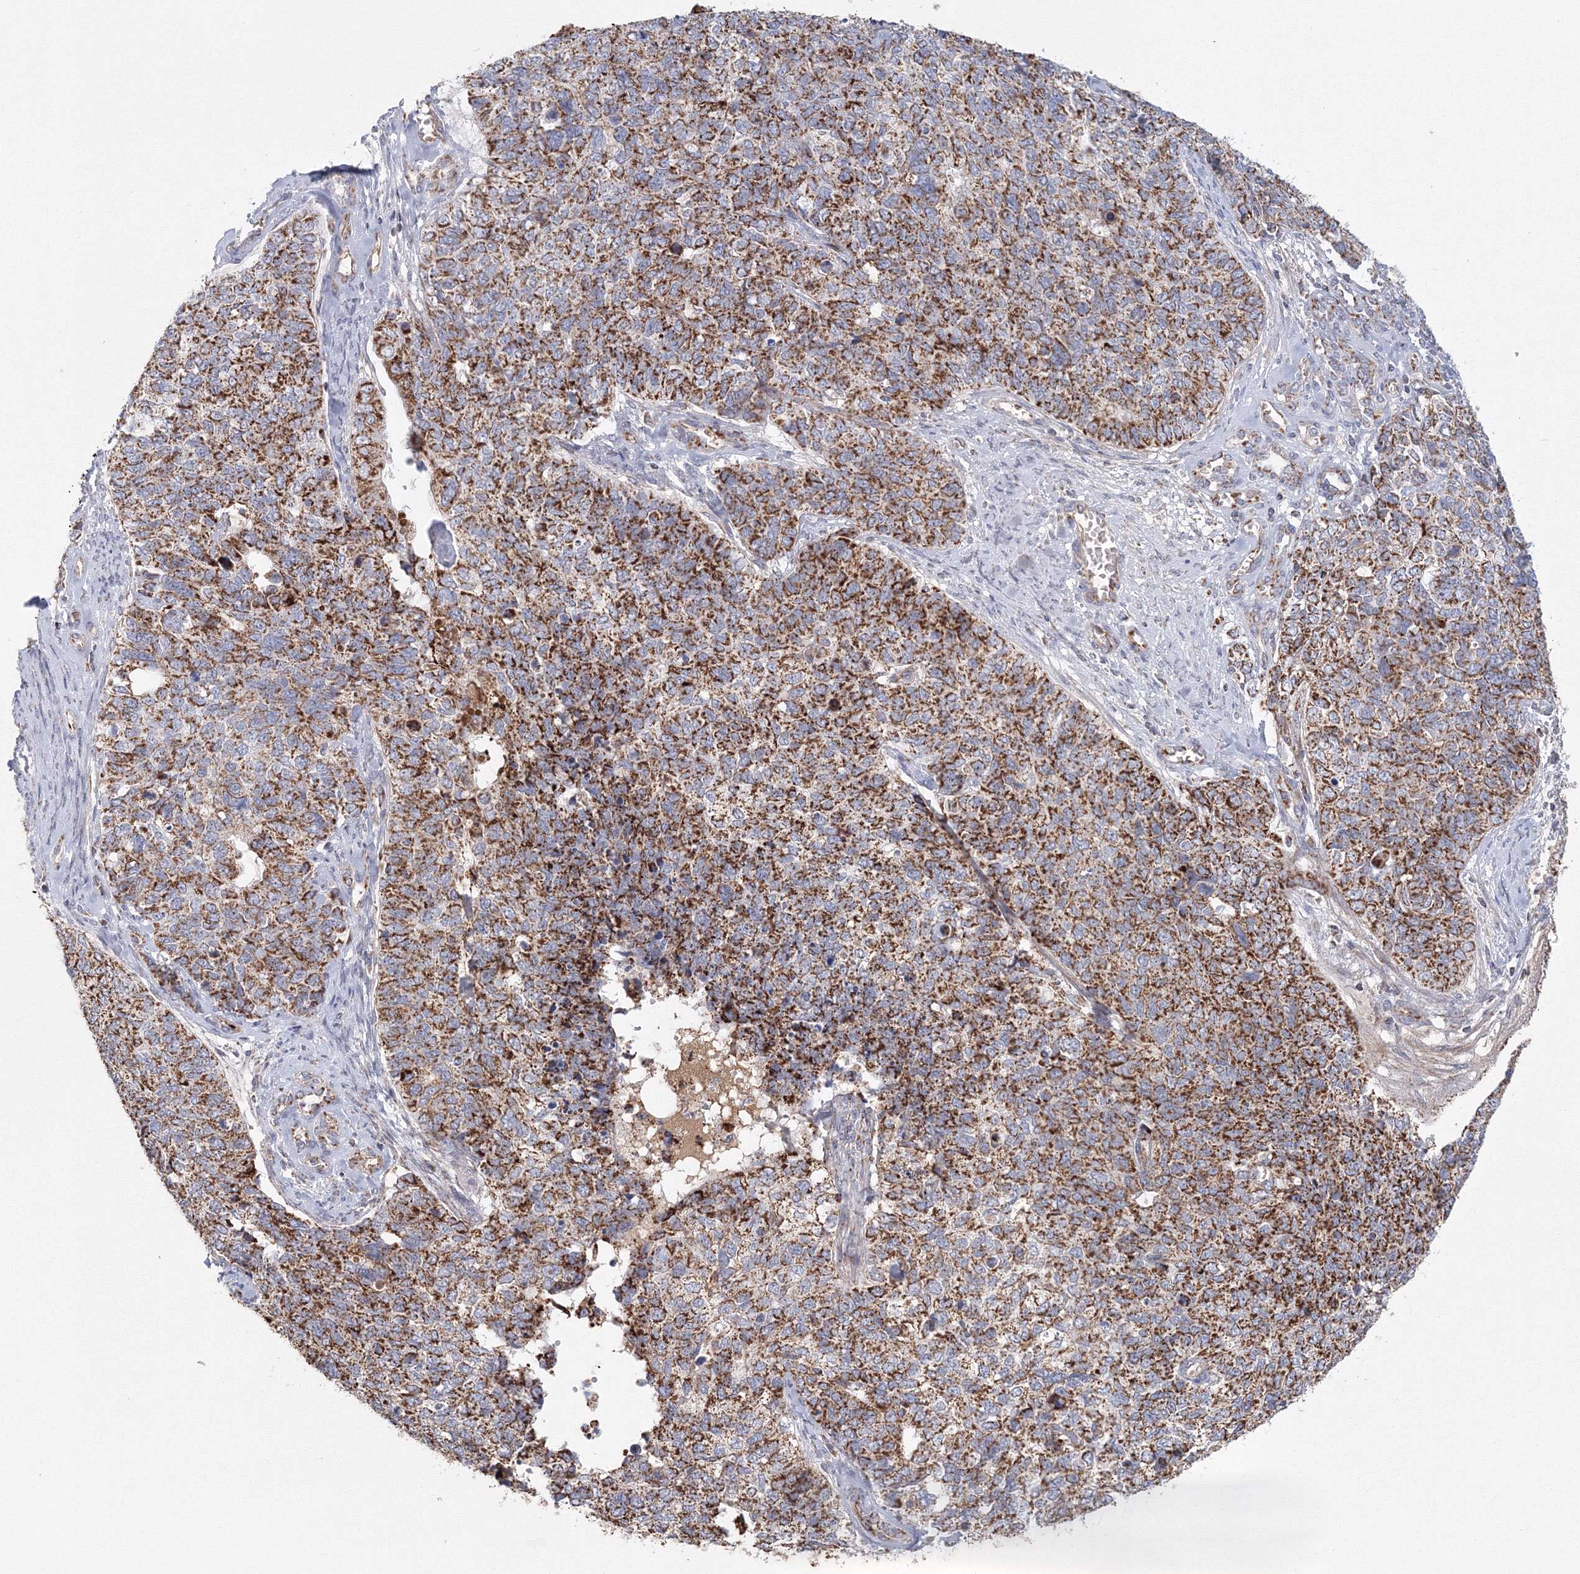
{"staining": {"intensity": "strong", "quantity": ">75%", "location": "cytoplasmic/membranous"}, "tissue": "cervical cancer", "cell_type": "Tumor cells", "image_type": "cancer", "snomed": [{"axis": "morphology", "description": "Squamous cell carcinoma, NOS"}, {"axis": "topography", "description": "Cervix"}], "caption": "Brown immunohistochemical staining in human cervical cancer (squamous cell carcinoma) reveals strong cytoplasmic/membranous expression in about >75% of tumor cells. Using DAB (3,3'-diaminobenzidine) (brown) and hematoxylin (blue) stains, captured at high magnification using brightfield microscopy.", "gene": "GRPEL1", "patient": {"sex": "female", "age": 63}}